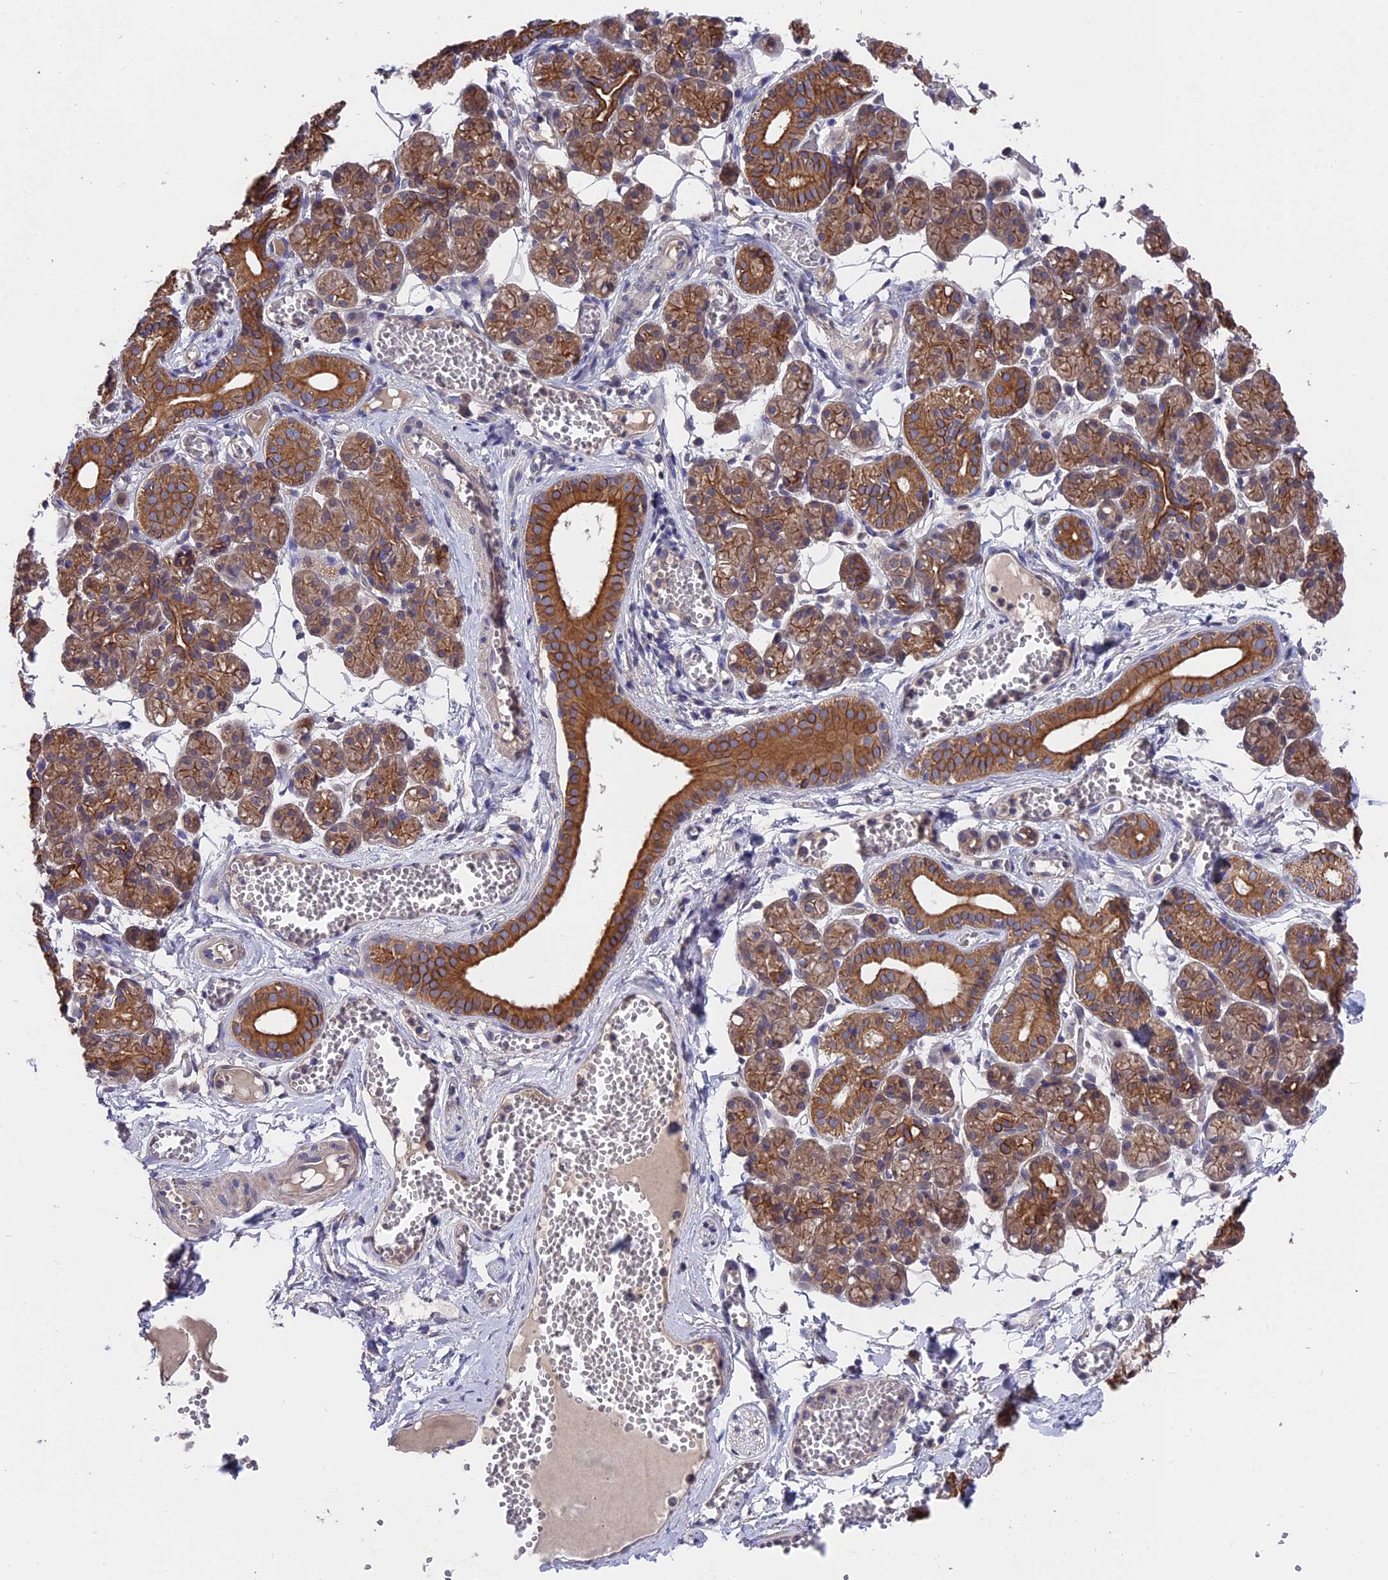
{"staining": {"intensity": "moderate", "quantity": "25%-75%", "location": "cytoplasmic/membranous"}, "tissue": "salivary gland", "cell_type": "Glandular cells", "image_type": "normal", "snomed": [{"axis": "morphology", "description": "Normal tissue, NOS"}, {"axis": "topography", "description": "Salivary gland"}], "caption": "Protein staining of unremarkable salivary gland demonstrates moderate cytoplasmic/membranous expression in approximately 25%-75% of glandular cells.", "gene": "ZCCHC2", "patient": {"sex": "male", "age": 63}}